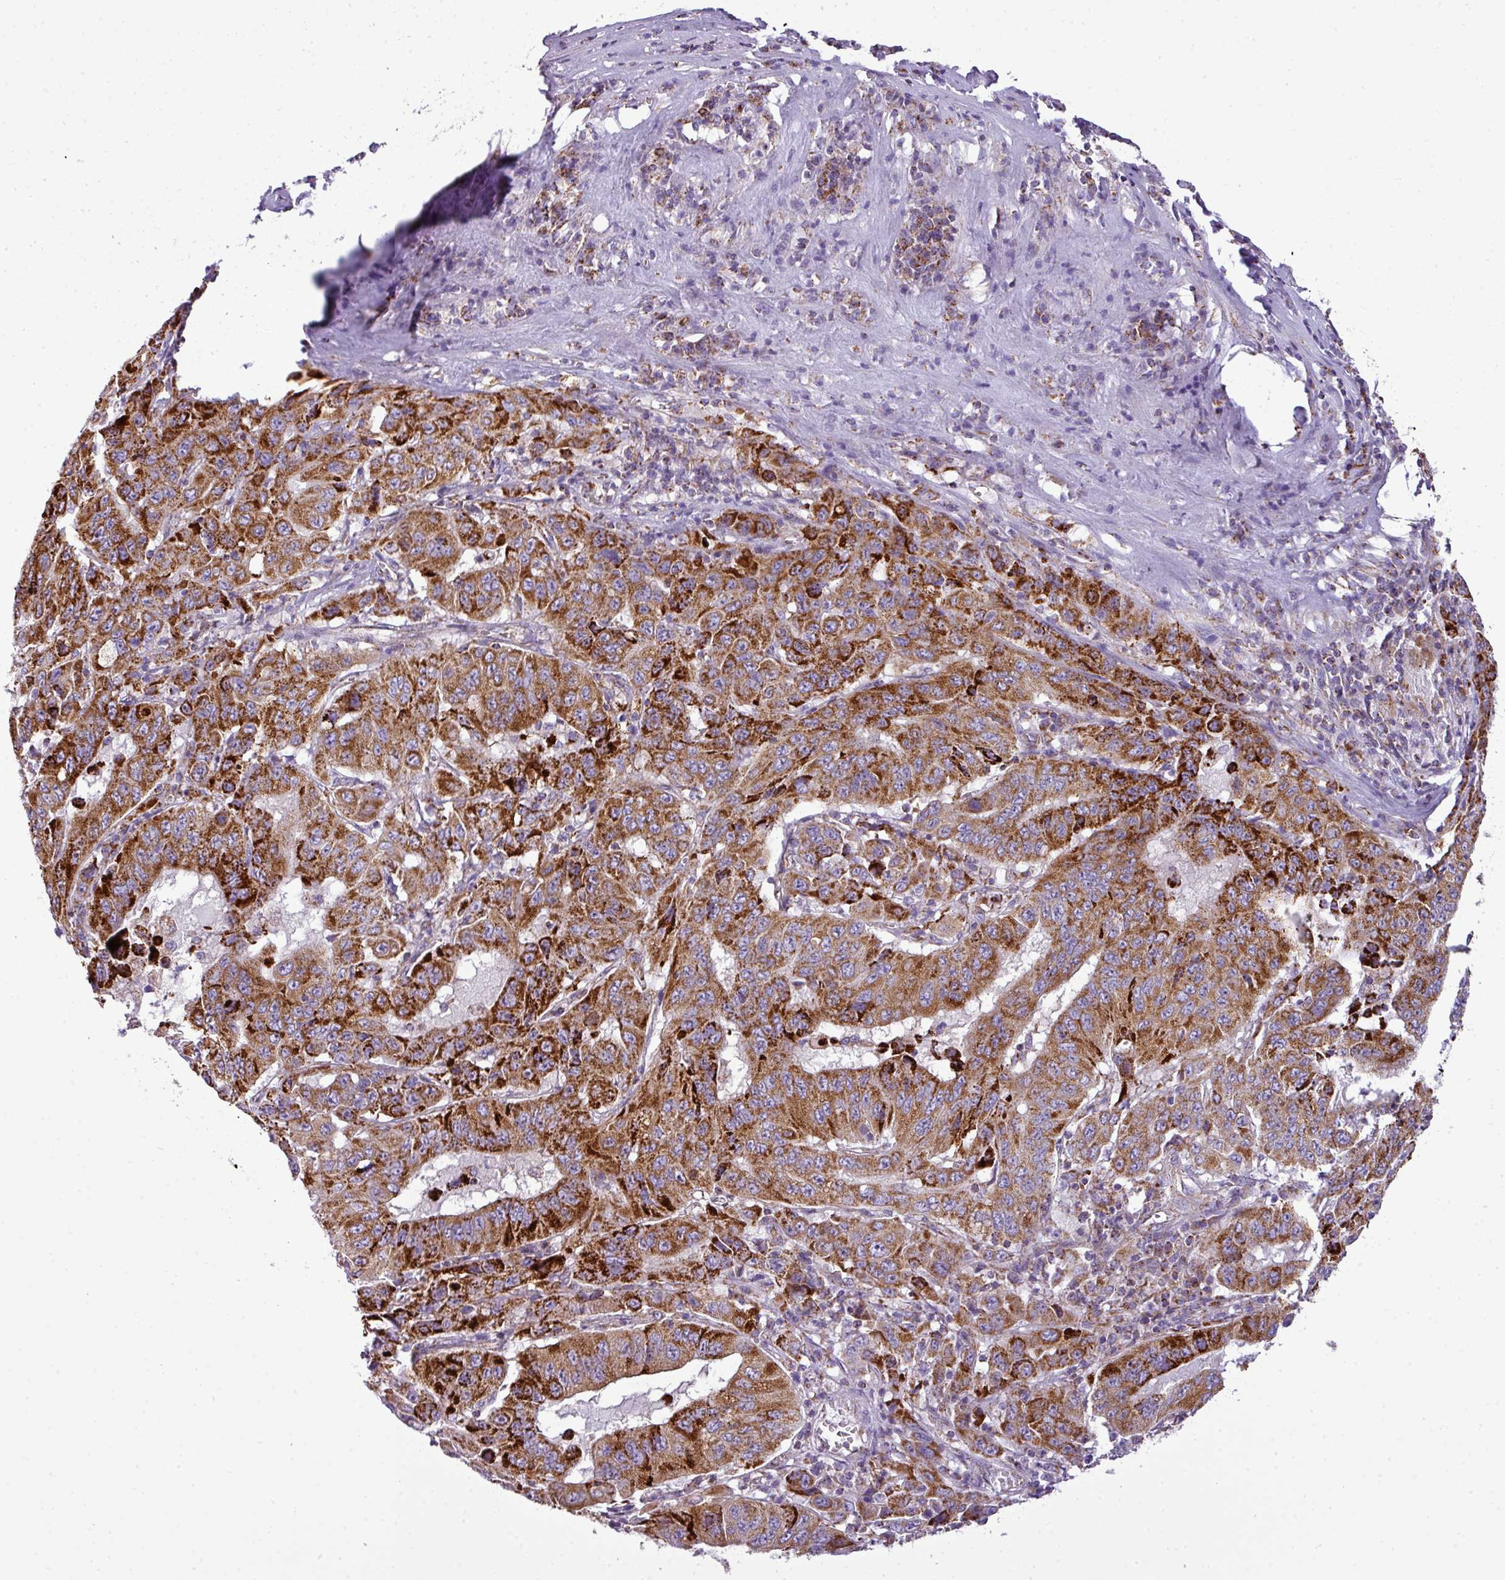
{"staining": {"intensity": "strong", "quantity": ">75%", "location": "cytoplasmic/membranous"}, "tissue": "pancreatic cancer", "cell_type": "Tumor cells", "image_type": "cancer", "snomed": [{"axis": "morphology", "description": "Adenocarcinoma, NOS"}, {"axis": "topography", "description": "Pancreas"}], "caption": "Immunohistochemical staining of pancreatic cancer displays high levels of strong cytoplasmic/membranous protein positivity in approximately >75% of tumor cells.", "gene": "ZNF81", "patient": {"sex": "male", "age": 63}}